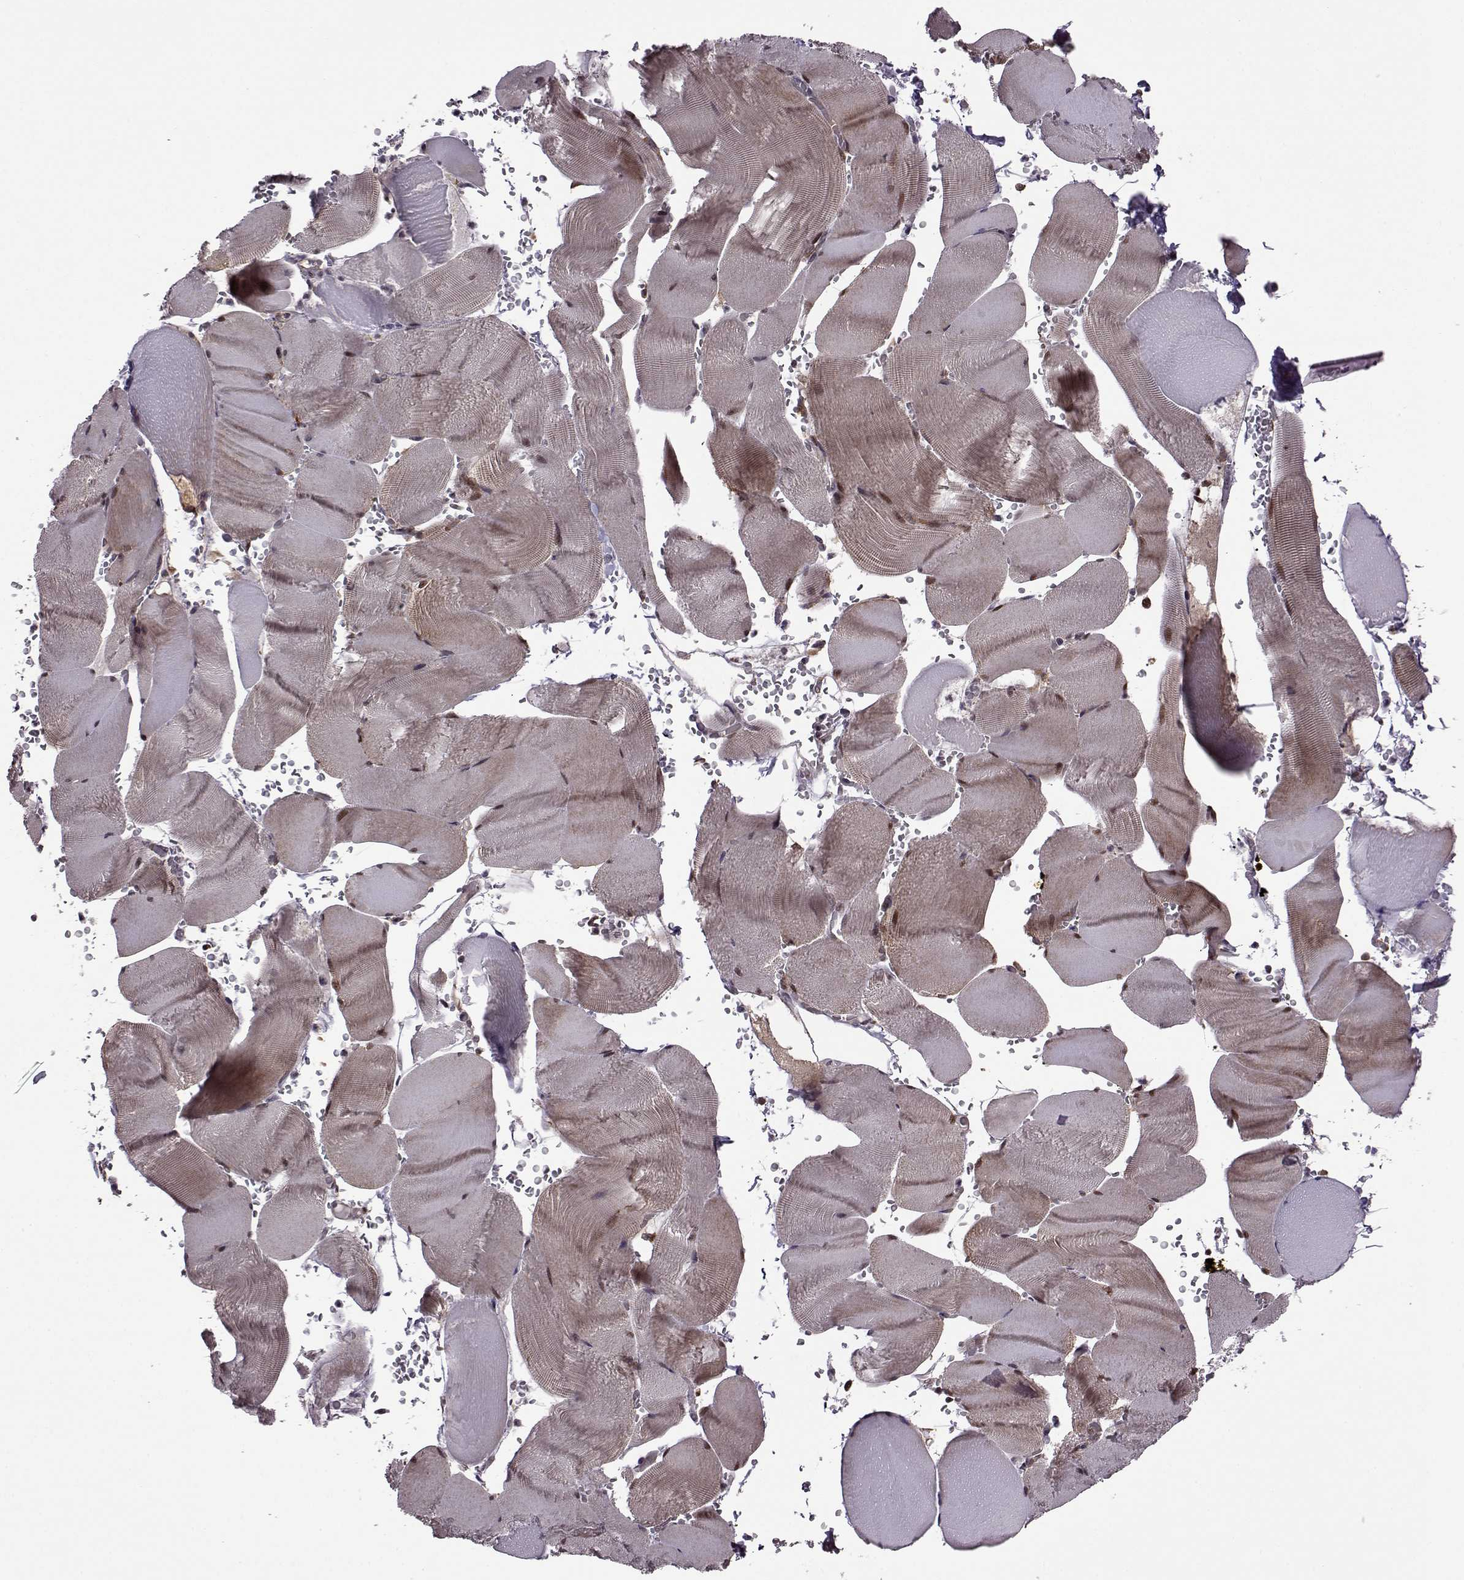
{"staining": {"intensity": "weak", "quantity": "25%-75%", "location": "cytoplasmic/membranous,nuclear"}, "tissue": "skeletal muscle", "cell_type": "Myocytes", "image_type": "normal", "snomed": [{"axis": "morphology", "description": "Normal tissue, NOS"}, {"axis": "topography", "description": "Skeletal muscle"}], "caption": "Immunohistochemistry staining of unremarkable skeletal muscle, which reveals low levels of weak cytoplasmic/membranous,nuclear positivity in about 25%-75% of myocytes indicating weak cytoplasmic/membranous,nuclear protein expression. The staining was performed using DAB (brown) for protein detection and nuclei were counterstained in hematoxylin (blue).", "gene": "URI1", "patient": {"sex": "male", "age": 56}}